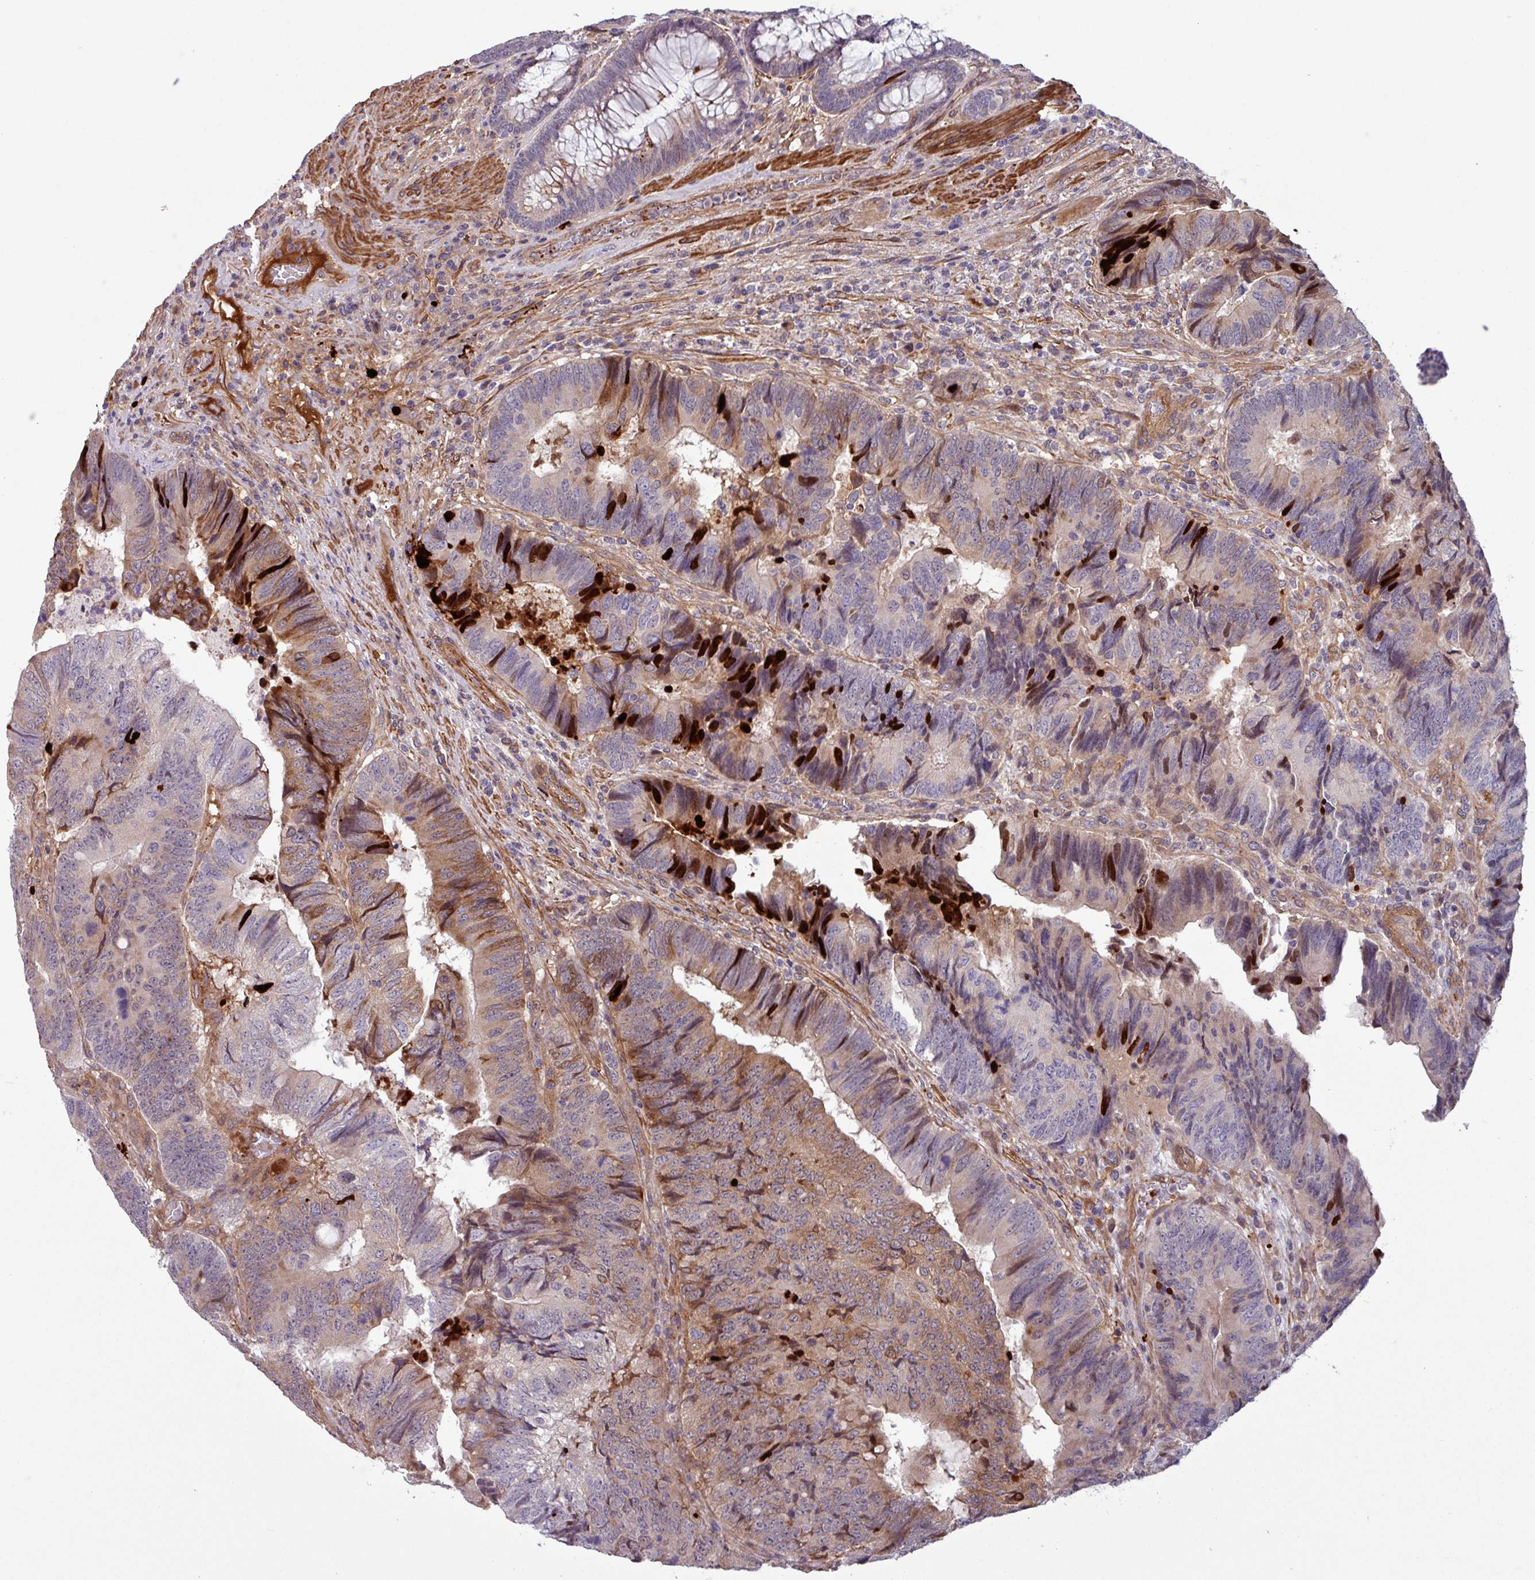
{"staining": {"intensity": "strong", "quantity": "<25%", "location": "cytoplasmic/membranous"}, "tissue": "colorectal cancer", "cell_type": "Tumor cells", "image_type": "cancer", "snomed": [{"axis": "morphology", "description": "Adenocarcinoma, NOS"}, {"axis": "topography", "description": "Colon"}], "caption": "The immunohistochemical stain labels strong cytoplasmic/membranous expression in tumor cells of adenocarcinoma (colorectal) tissue.", "gene": "PCED1A", "patient": {"sex": "female", "age": 67}}